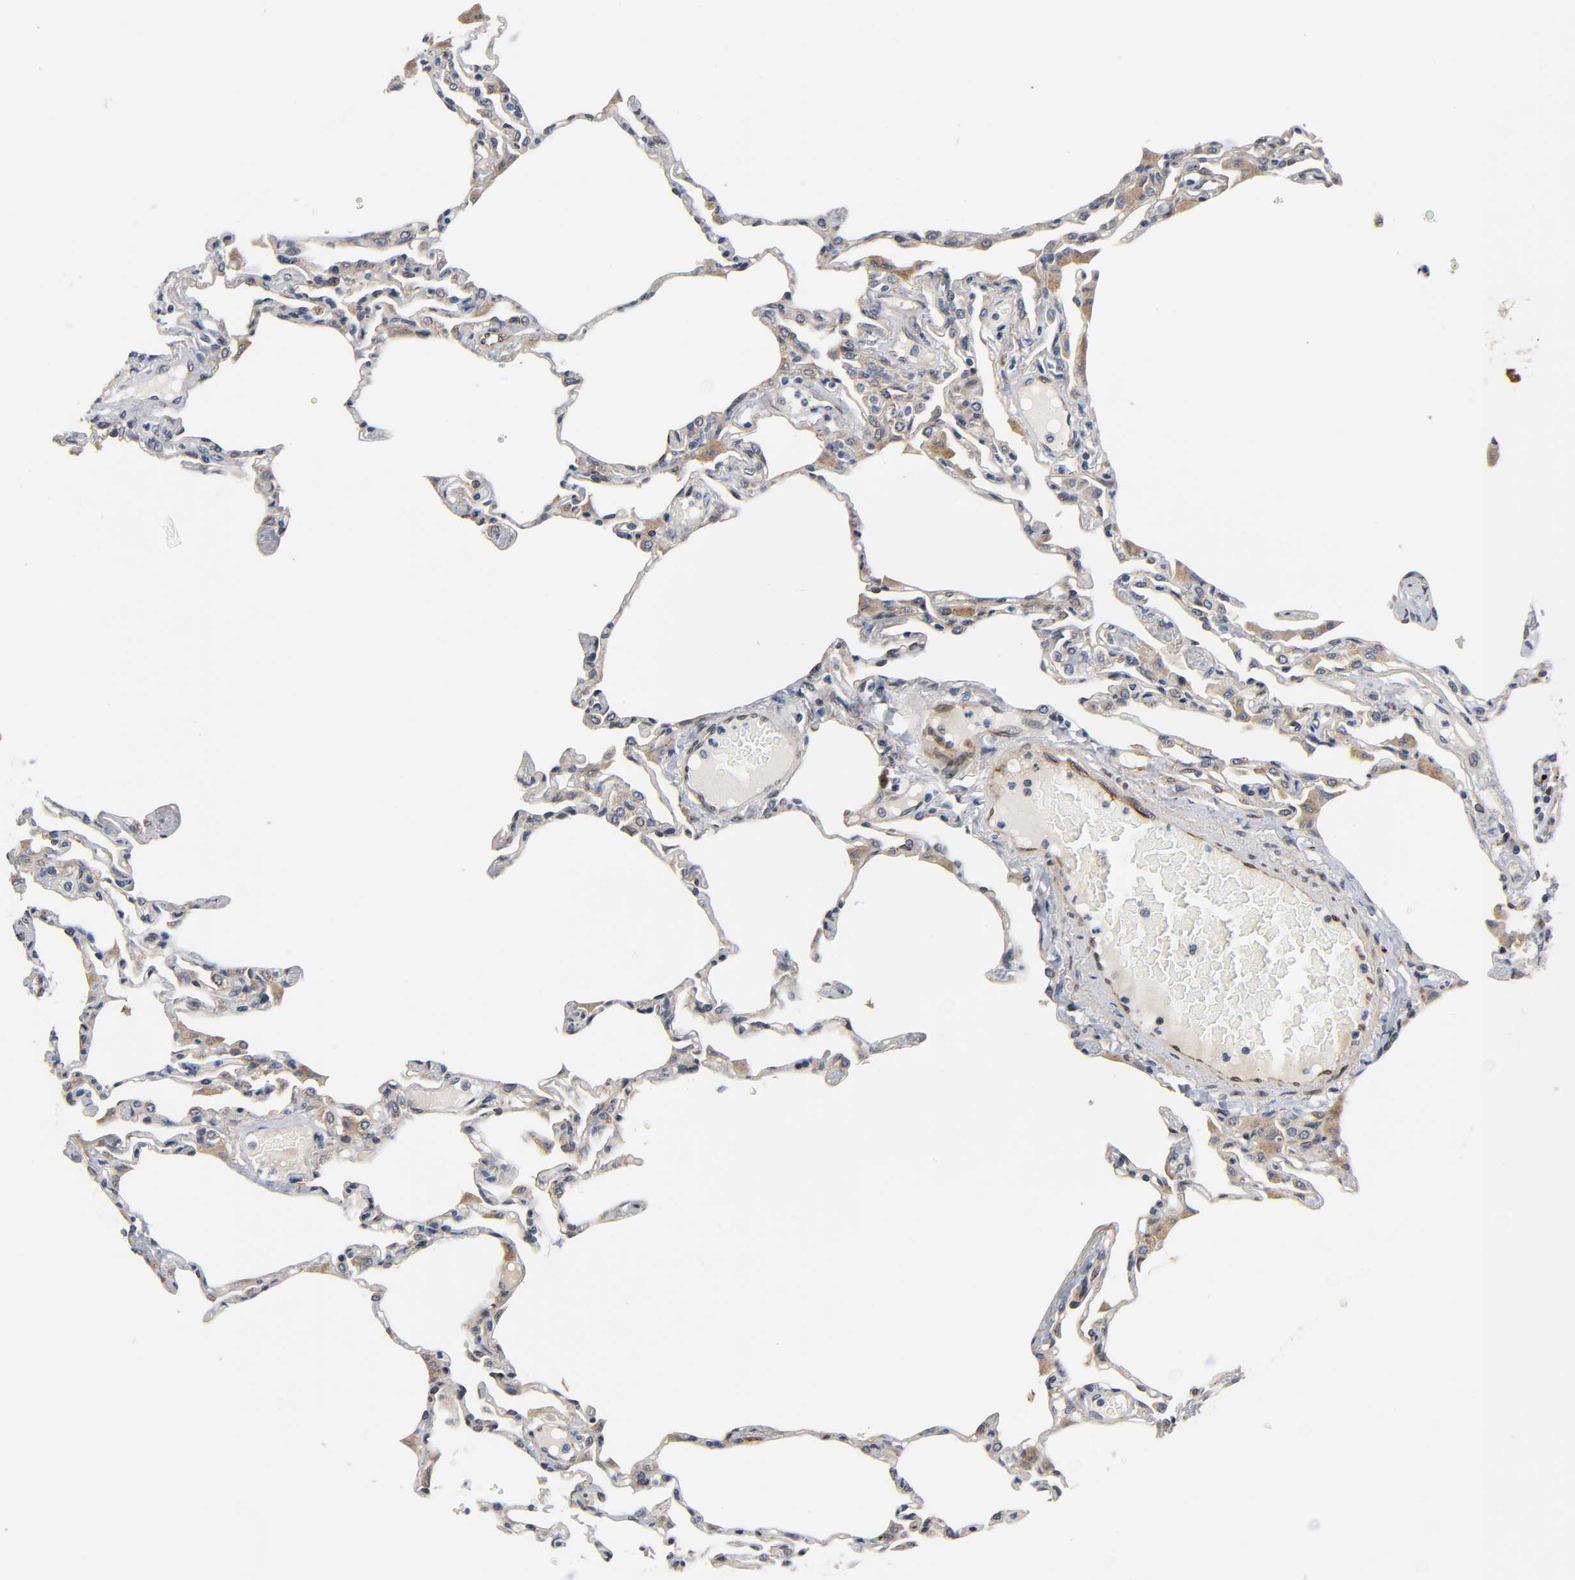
{"staining": {"intensity": "weak", "quantity": "25%-75%", "location": "cytoplasmic/membranous"}, "tissue": "lung", "cell_type": "Alveolar cells", "image_type": "normal", "snomed": [{"axis": "morphology", "description": "Normal tissue, NOS"}, {"axis": "topography", "description": "Lung"}], "caption": "A low amount of weak cytoplasmic/membranous expression is seen in approximately 25%-75% of alveolar cells in benign lung. (Stains: DAB (3,3'-diaminobenzidine) in brown, nuclei in blue, Microscopy: brightfield microscopy at high magnification).", "gene": "ASB6", "patient": {"sex": "female", "age": 49}}